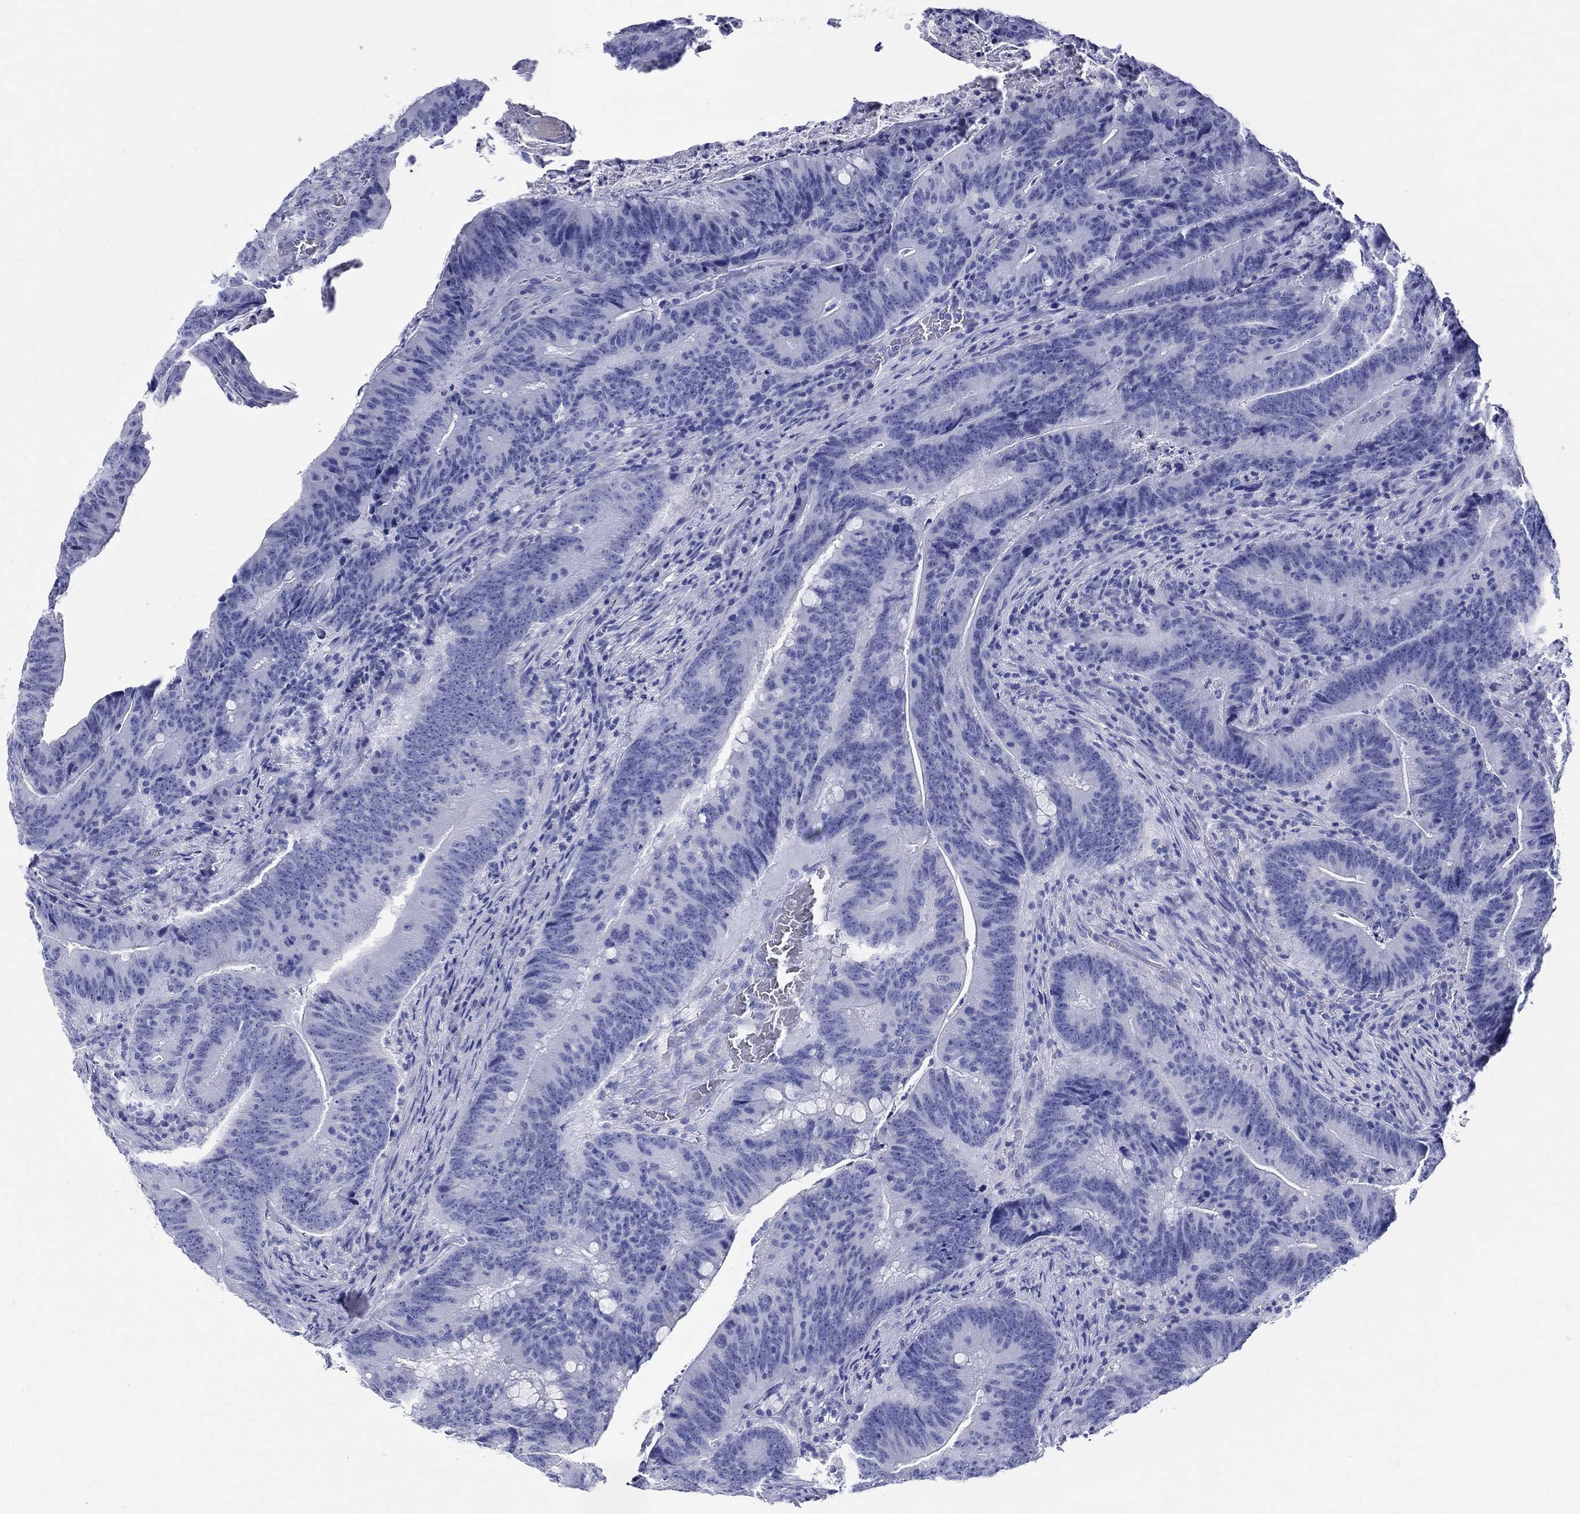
{"staining": {"intensity": "negative", "quantity": "none", "location": "none"}, "tissue": "colorectal cancer", "cell_type": "Tumor cells", "image_type": "cancer", "snomed": [{"axis": "morphology", "description": "Adenocarcinoma, NOS"}, {"axis": "topography", "description": "Colon"}], "caption": "The immunohistochemistry photomicrograph has no significant positivity in tumor cells of colorectal cancer (adenocarcinoma) tissue.", "gene": "CRYGS", "patient": {"sex": "female", "age": 87}}